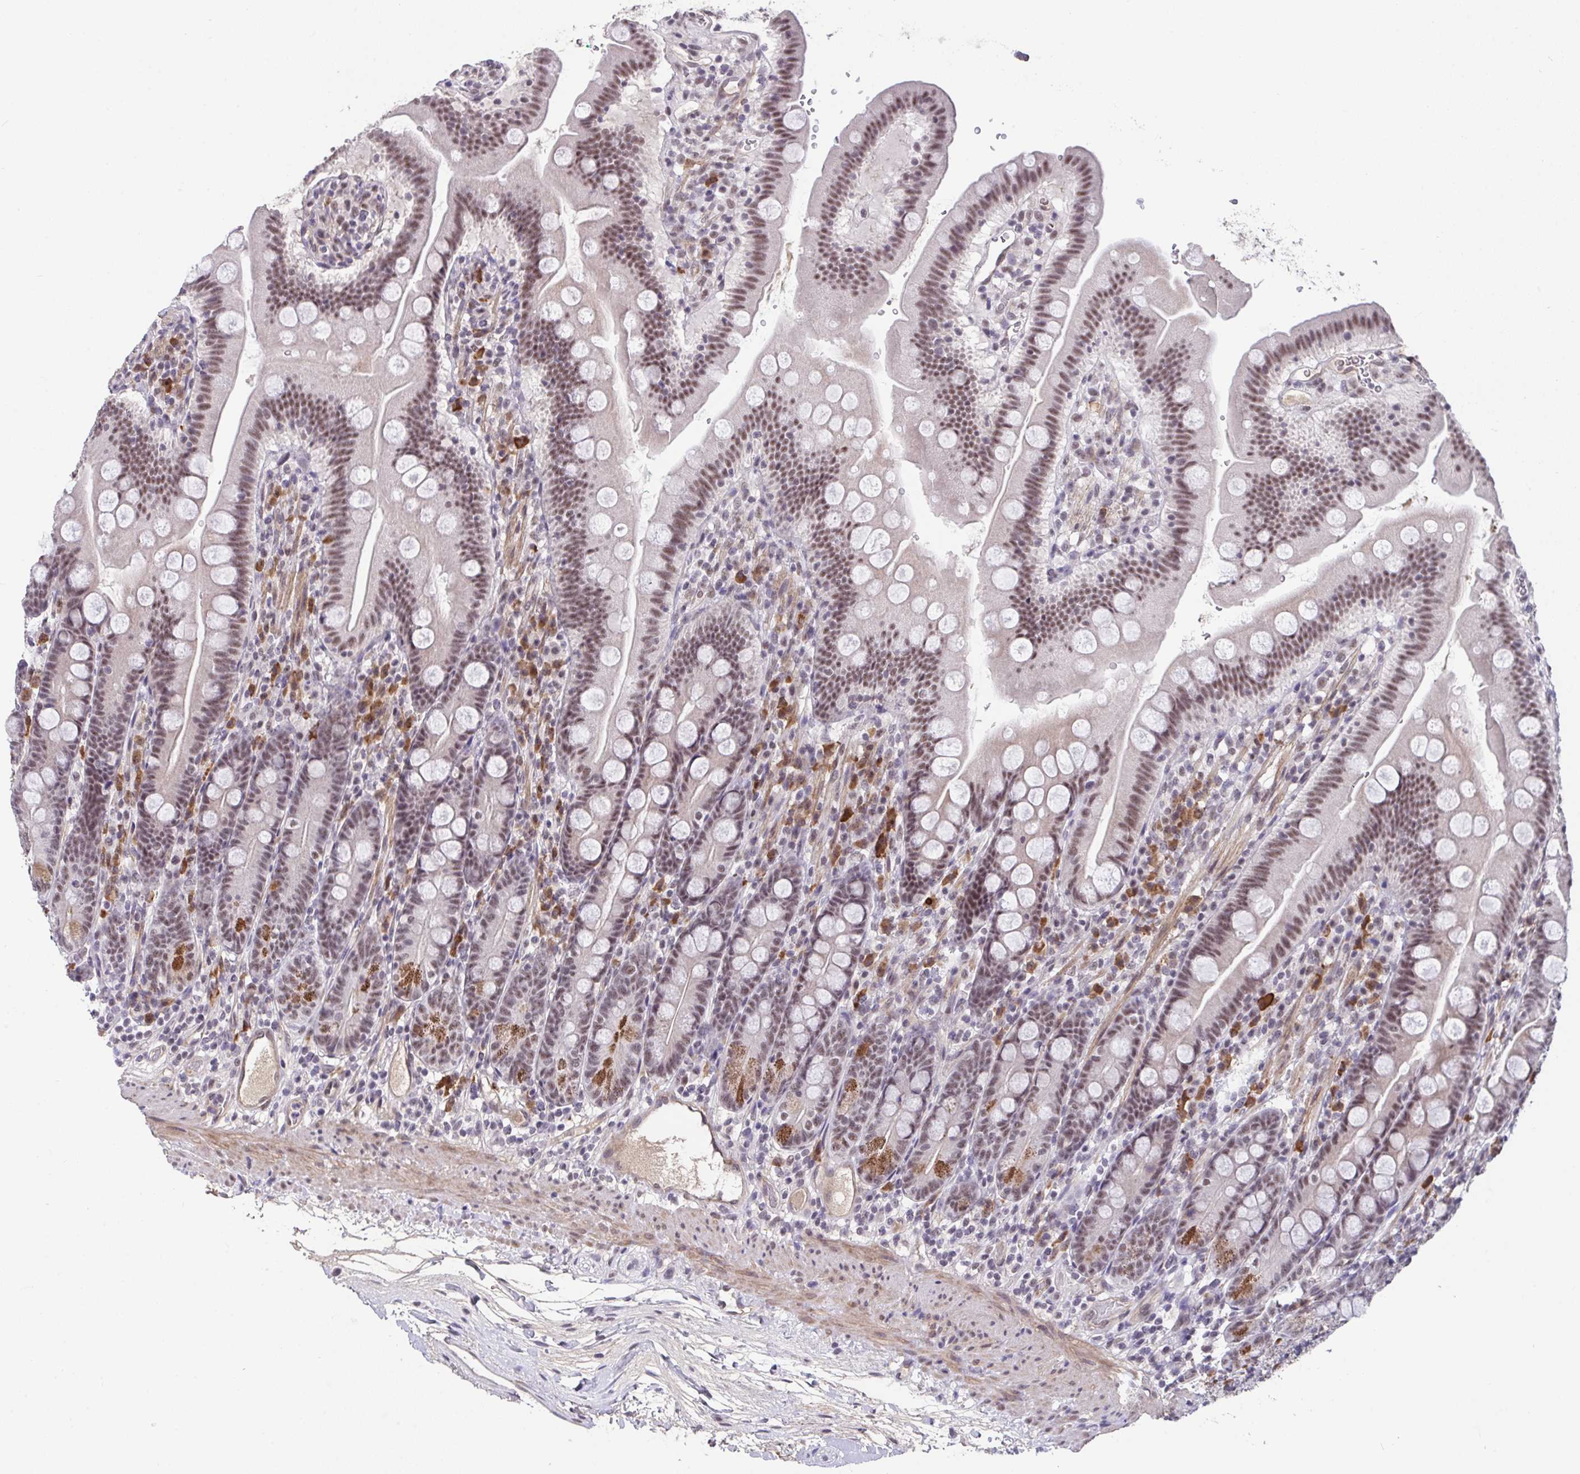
{"staining": {"intensity": "moderate", "quantity": ">75%", "location": "nuclear"}, "tissue": "duodenum", "cell_type": "Glandular cells", "image_type": "normal", "snomed": [{"axis": "morphology", "description": "Normal tissue, NOS"}, {"axis": "topography", "description": "Duodenum"}], "caption": "Immunohistochemistry (IHC) image of normal duodenum: duodenum stained using IHC demonstrates medium levels of moderate protein expression localized specifically in the nuclear of glandular cells, appearing as a nuclear brown color.", "gene": "RBBP6", "patient": {"sex": "female", "age": 67}}